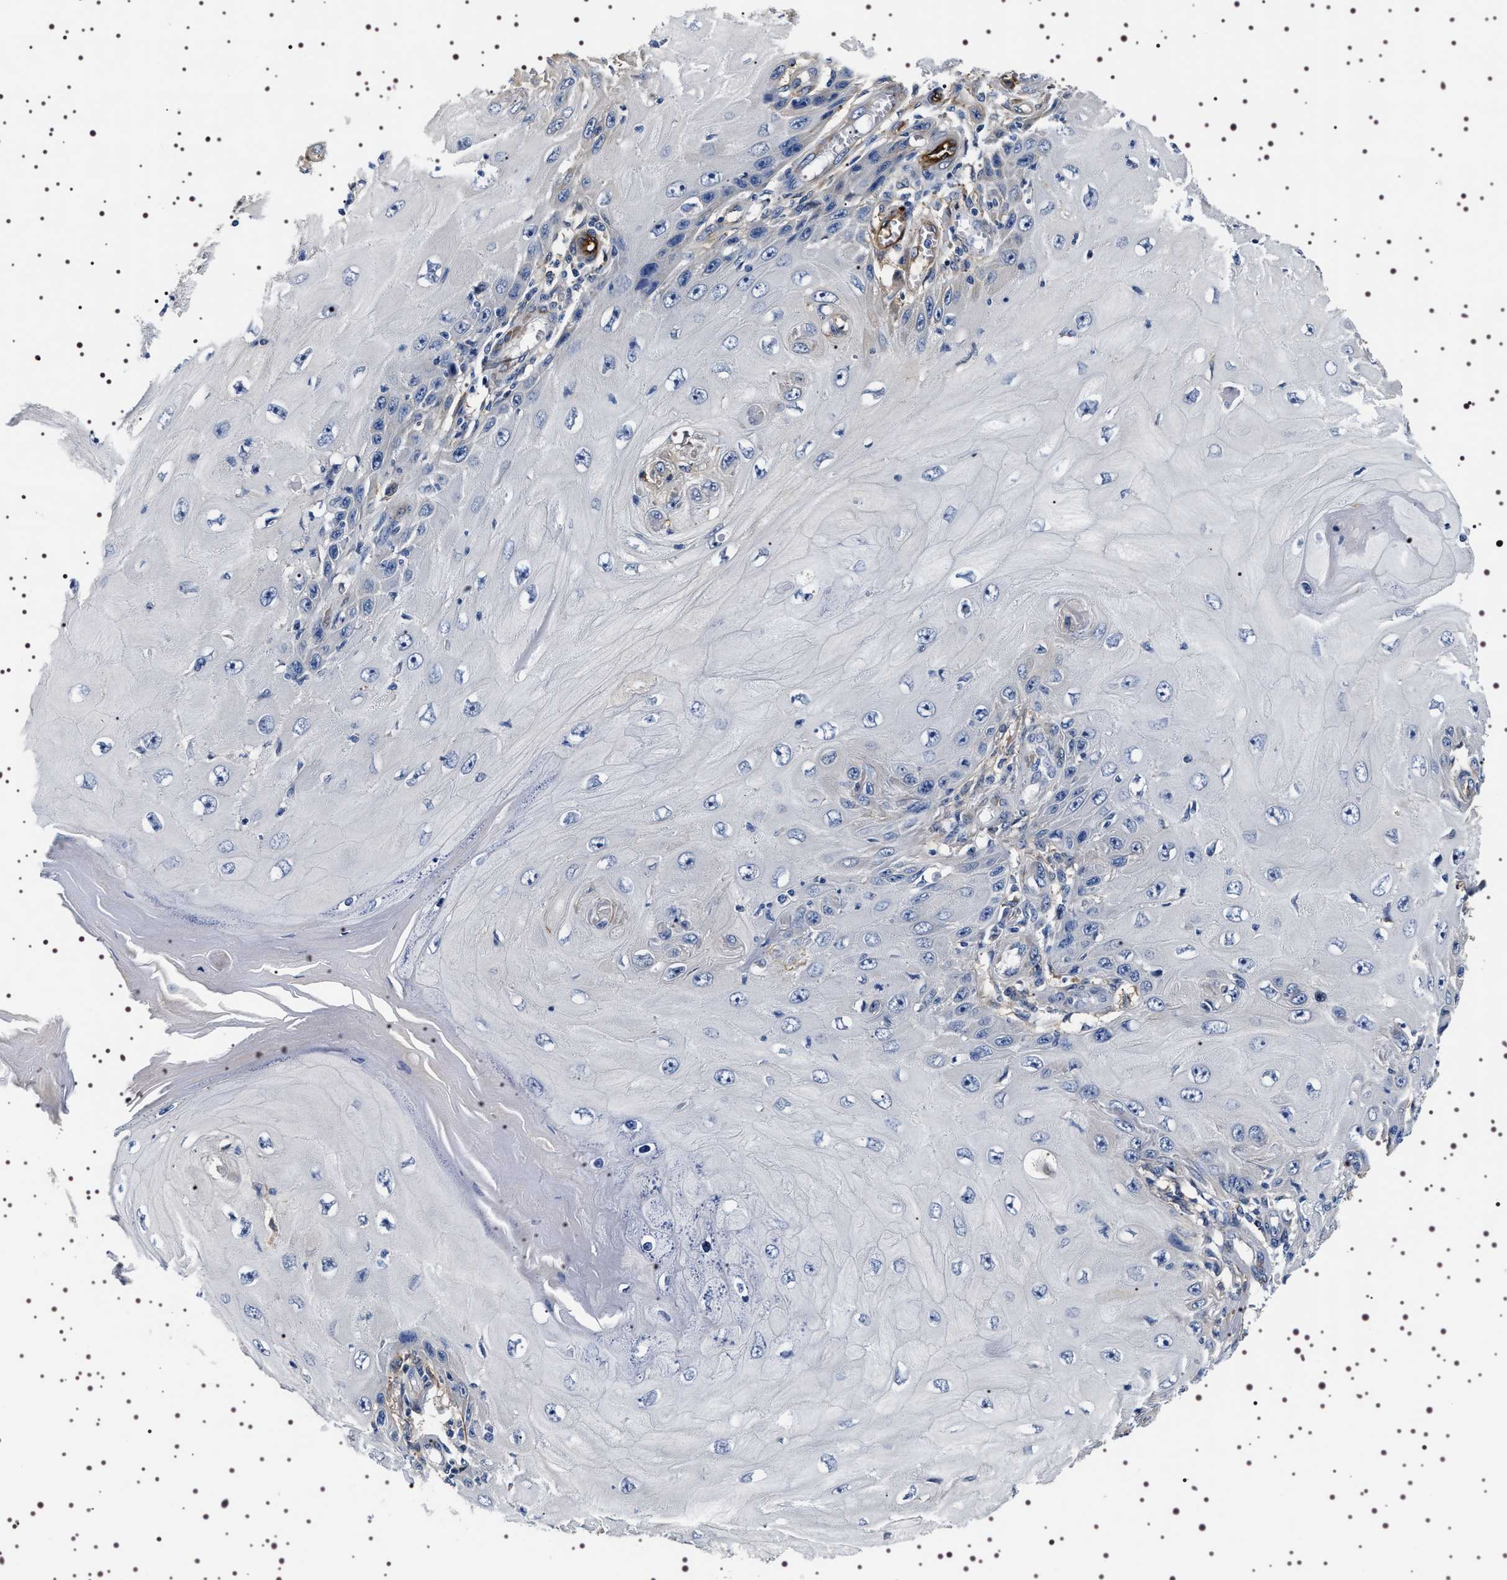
{"staining": {"intensity": "weak", "quantity": "<25%", "location": "cytoplasmic/membranous"}, "tissue": "skin cancer", "cell_type": "Tumor cells", "image_type": "cancer", "snomed": [{"axis": "morphology", "description": "Squamous cell carcinoma, NOS"}, {"axis": "topography", "description": "Skin"}], "caption": "Tumor cells are negative for brown protein staining in squamous cell carcinoma (skin).", "gene": "ALPL", "patient": {"sex": "female", "age": 73}}